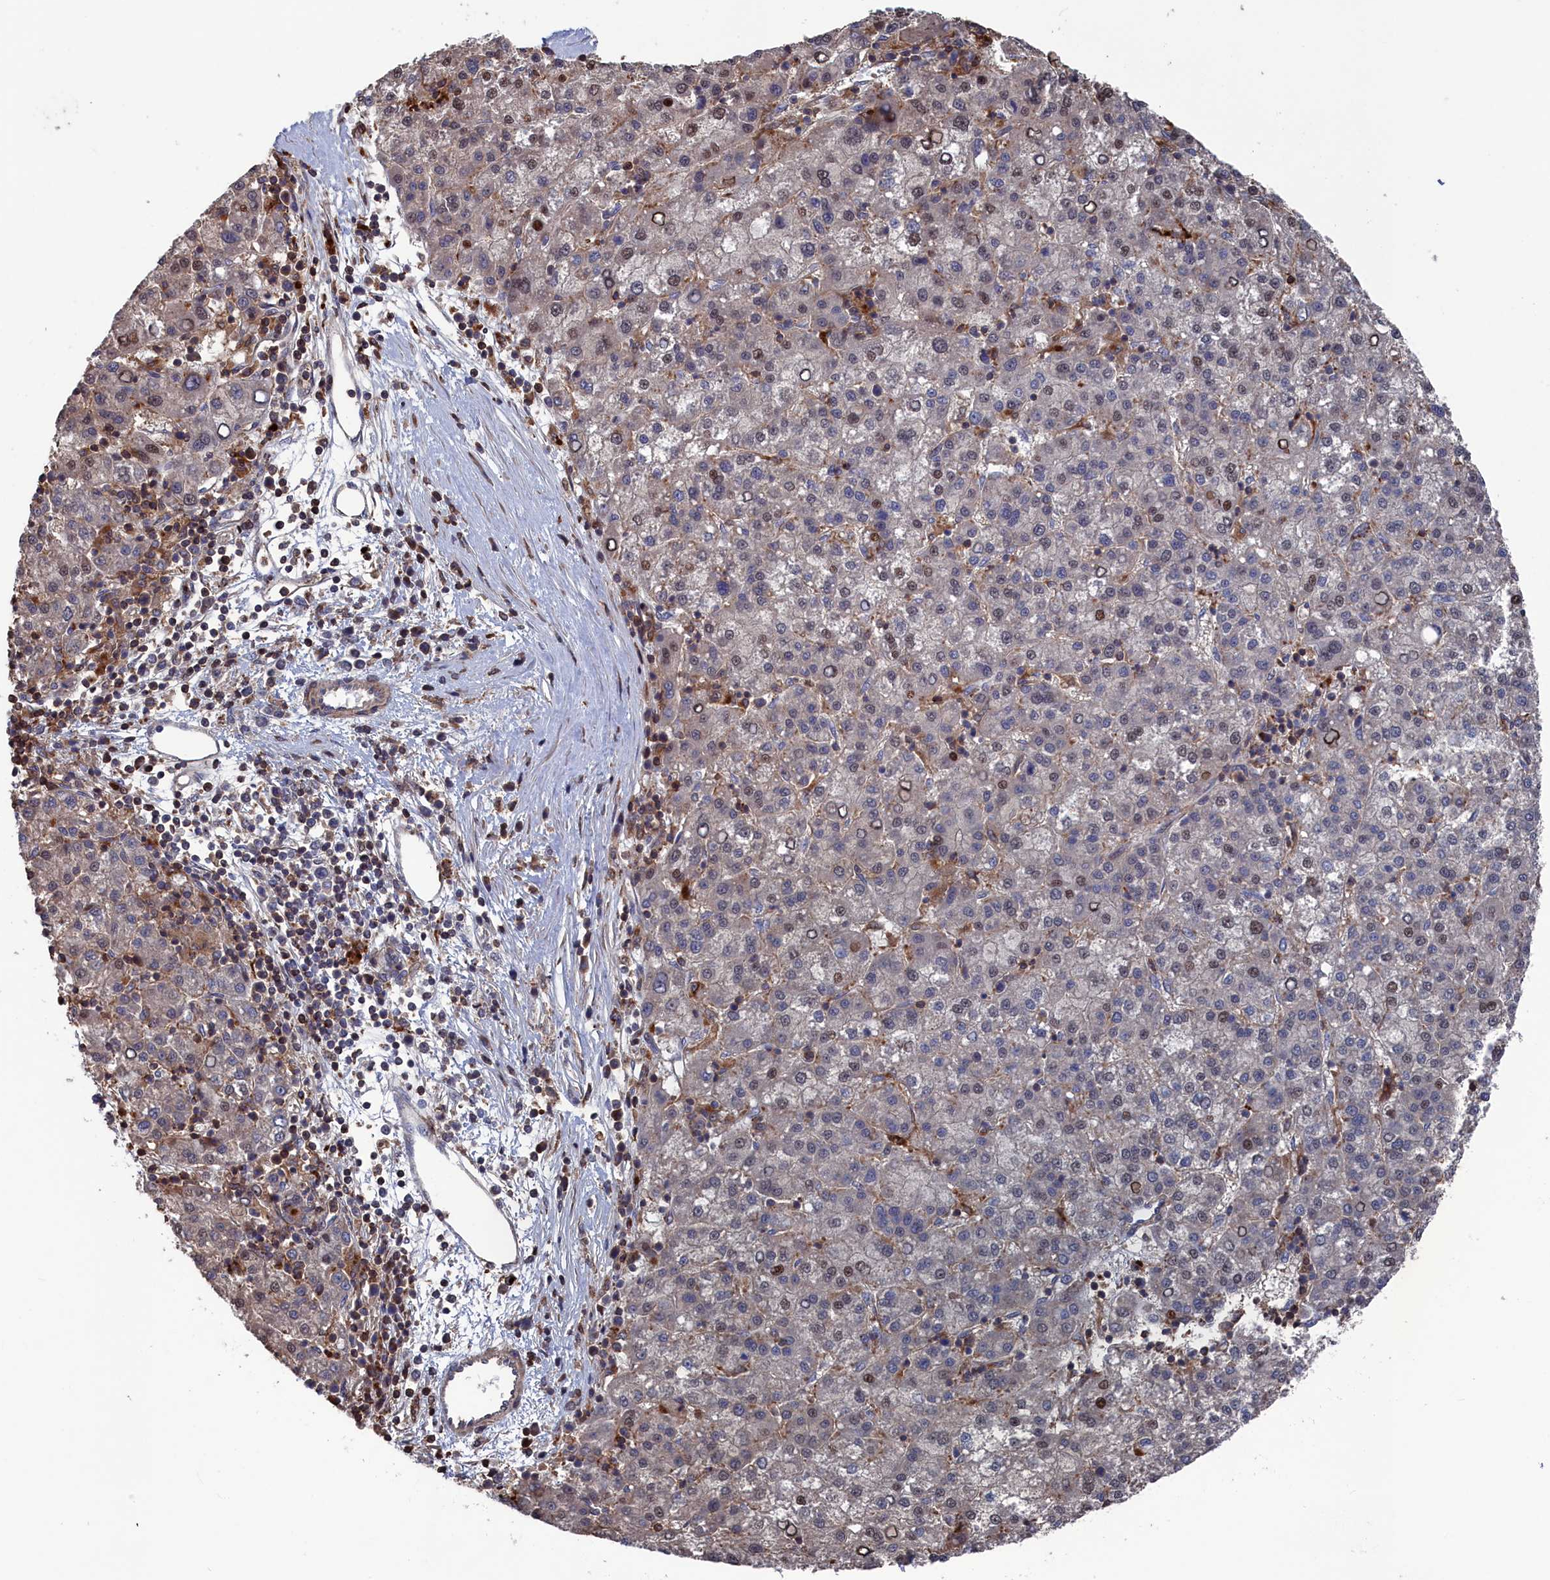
{"staining": {"intensity": "moderate", "quantity": "25%-75%", "location": "nuclear"}, "tissue": "liver cancer", "cell_type": "Tumor cells", "image_type": "cancer", "snomed": [{"axis": "morphology", "description": "Carcinoma, Hepatocellular, NOS"}, {"axis": "topography", "description": "Liver"}], "caption": "An image of liver hepatocellular carcinoma stained for a protein exhibits moderate nuclear brown staining in tumor cells.", "gene": "PLA2G15", "patient": {"sex": "female", "age": 58}}